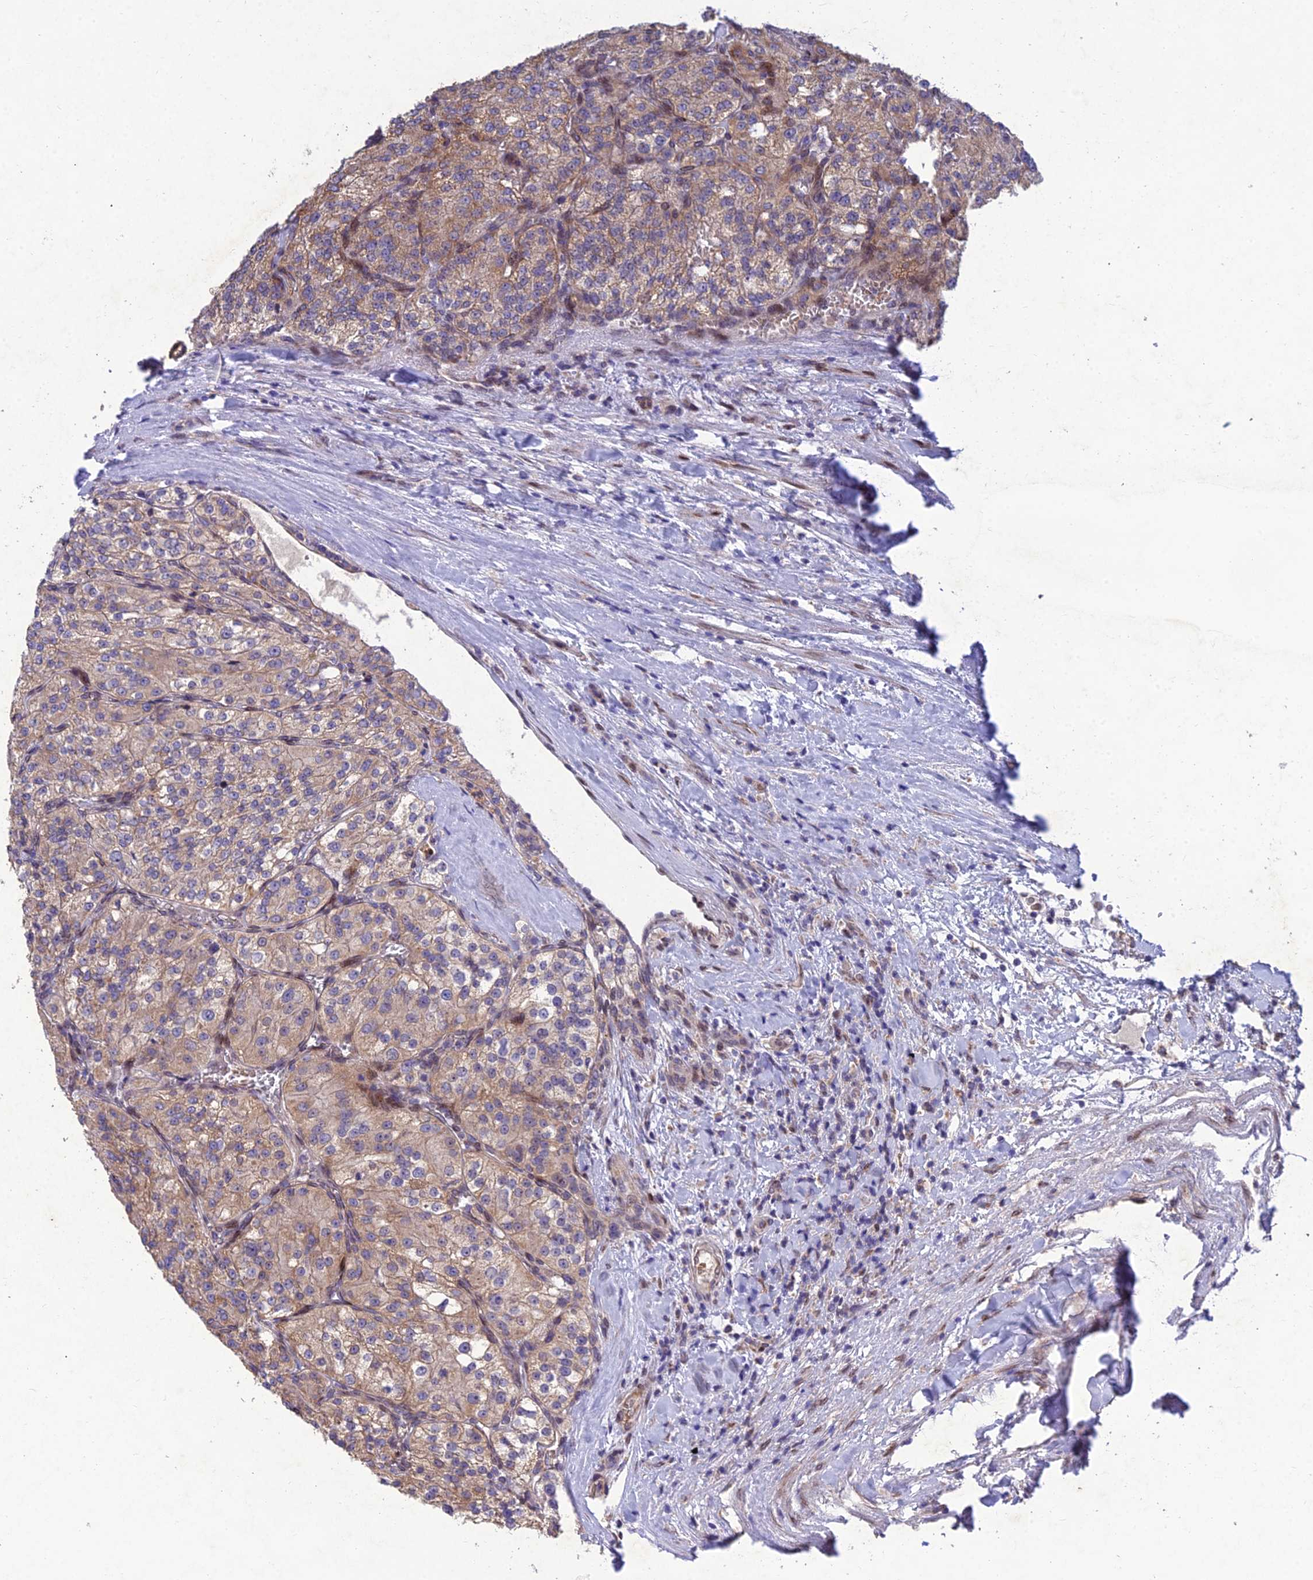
{"staining": {"intensity": "weak", "quantity": ">75%", "location": "cytoplasmic/membranous"}, "tissue": "renal cancer", "cell_type": "Tumor cells", "image_type": "cancer", "snomed": [{"axis": "morphology", "description": "Adenocarcinoma, NOS"}, {"axis": "topography", "description": "Kidney"}], "caption": "Human adenocarcinoma (renal) stained with a brown dye displays weak cytoplasmic/membranous positive expression in about >75% of tumor cells.", "gene": "MGAT2", "patient": {"sex": "female", "age": 63}}